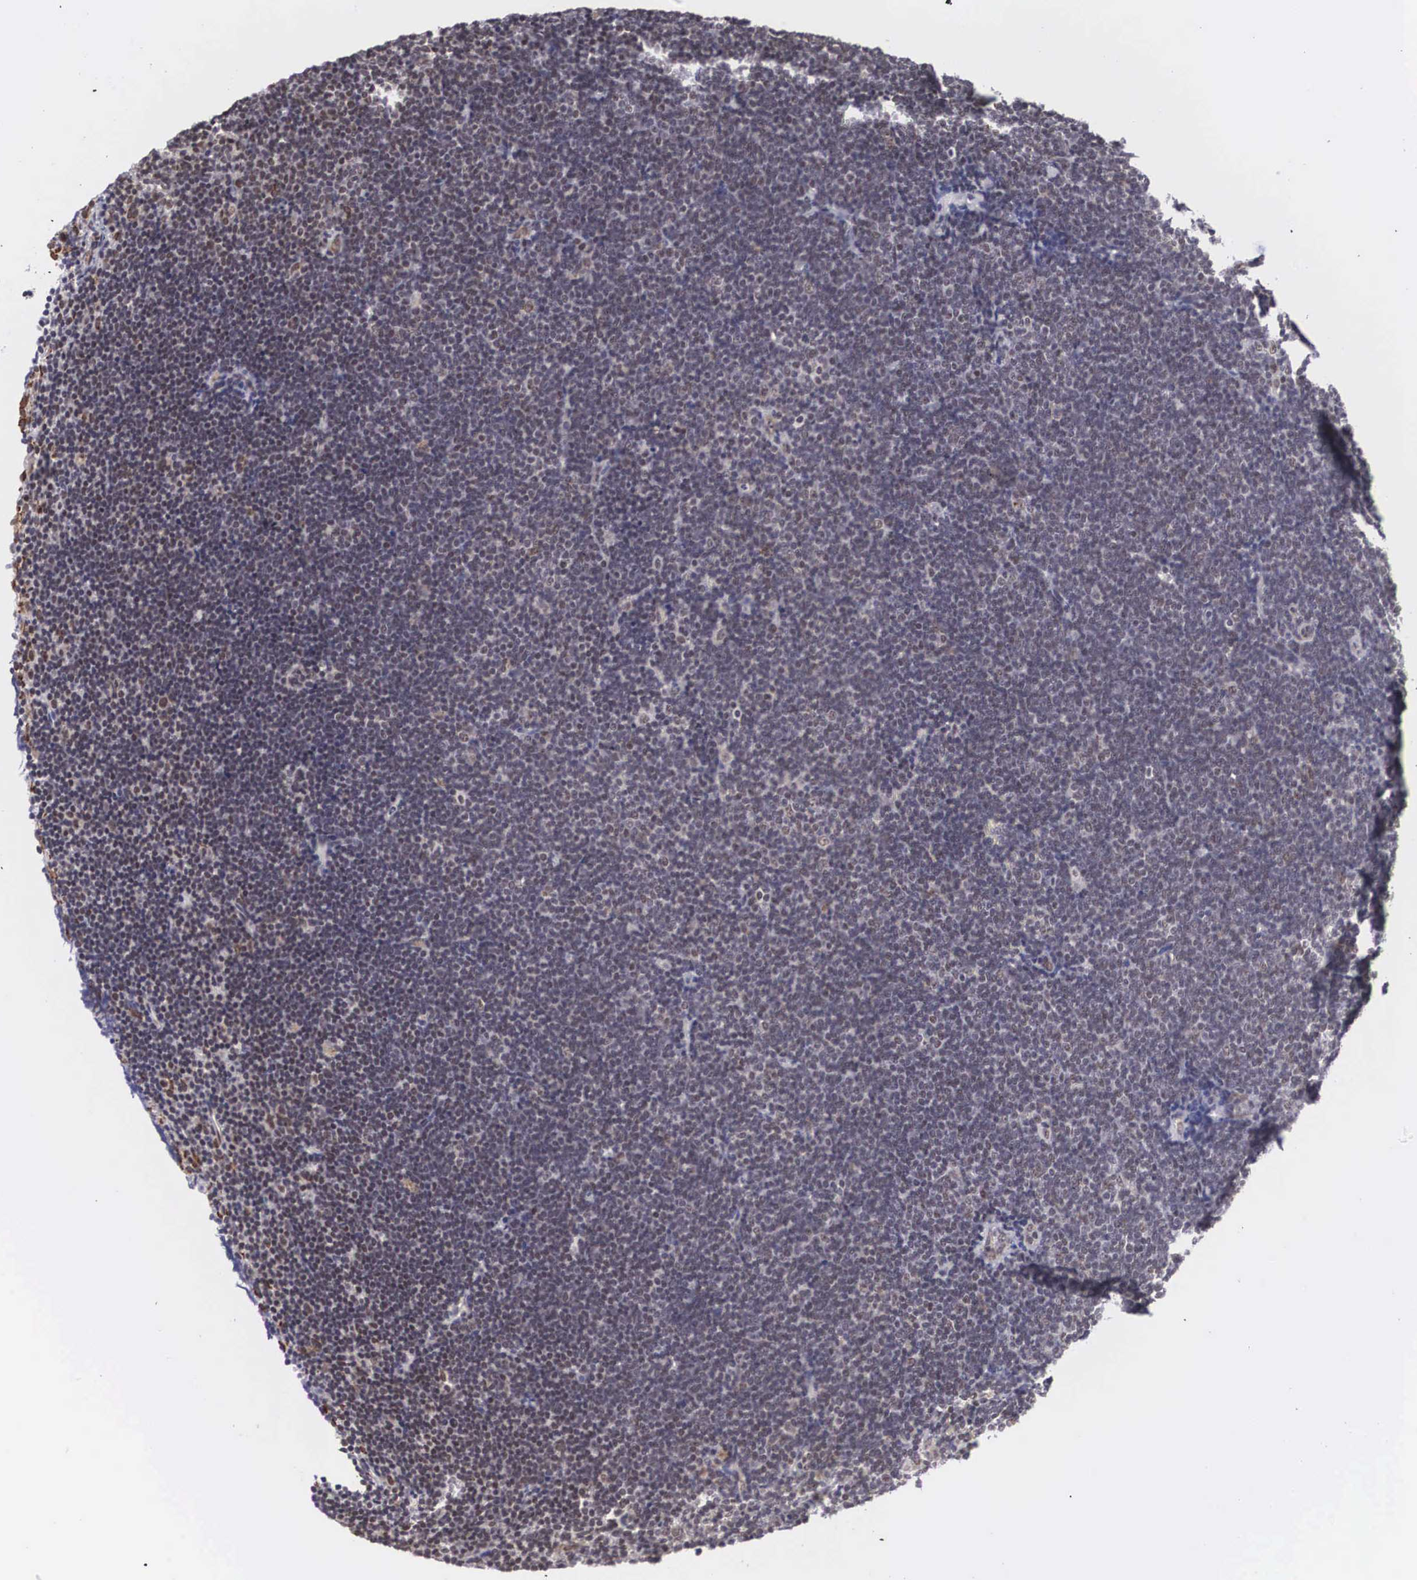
{"staining": {"intensity": "negative", "quantity": "none", "location": "none"}, "tissue": "lymphoma", "cell_type": "Tumor cells", "image_type": "cancer", "snomed": [{"axis": "morphology", "description": "Malignant lymphoma, non-Hodgkin's type, Low grade"}, {"axis": "topography", "description": "Lymph node"}], "caption": "Immunohistochemistry histopathology image of low-grade malignant lymphoma, non-Hodgkin's type stained for a protein (brown), which reveals no positivity in tumor cells.", "gene": "MORC2", "patient": {"sex": "female", "age": 51}}